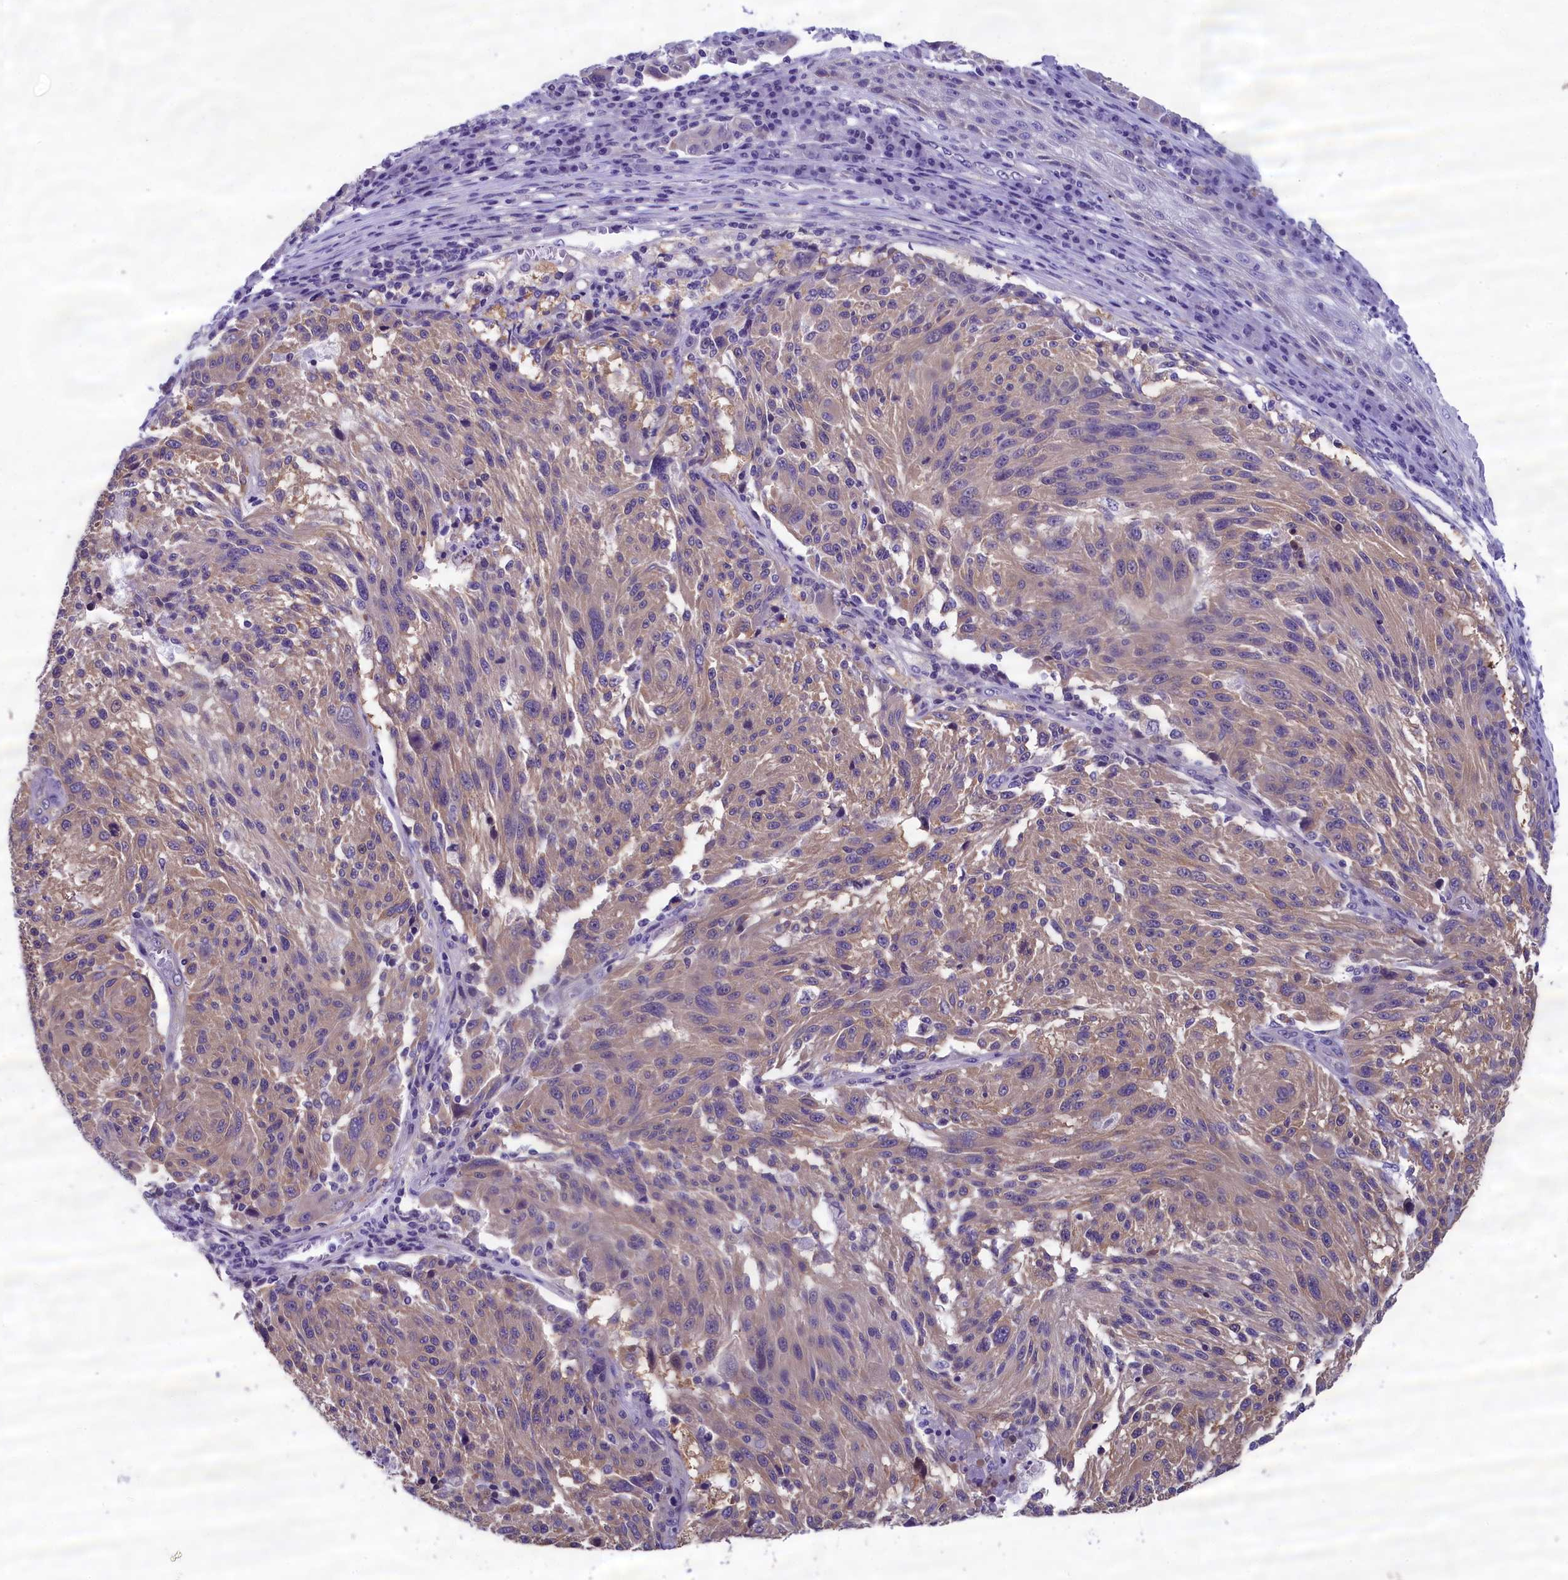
{"staining": {"intensity": "weak", "quantity": "25%-75%", "location": "cytoplasmic/membranous"}, "tissue": "melanoma", "cell_type": "Tumor cells", "image_type": "cancer", "snomed": [{"axis": "morphology", "description": "Malignant melanoma, NOS"}, {"axis": "topography", "description": "Skin"}], "caption": "Immunohistochemistry (IHC) (DAB) staining of human malignant melanoma reveals weak cytoplasmic/membranous protein expression in approximately 25%-75% of tumor cells.", "gene": "ABCC8", "patient": {"sex": "male", "age": 53}}